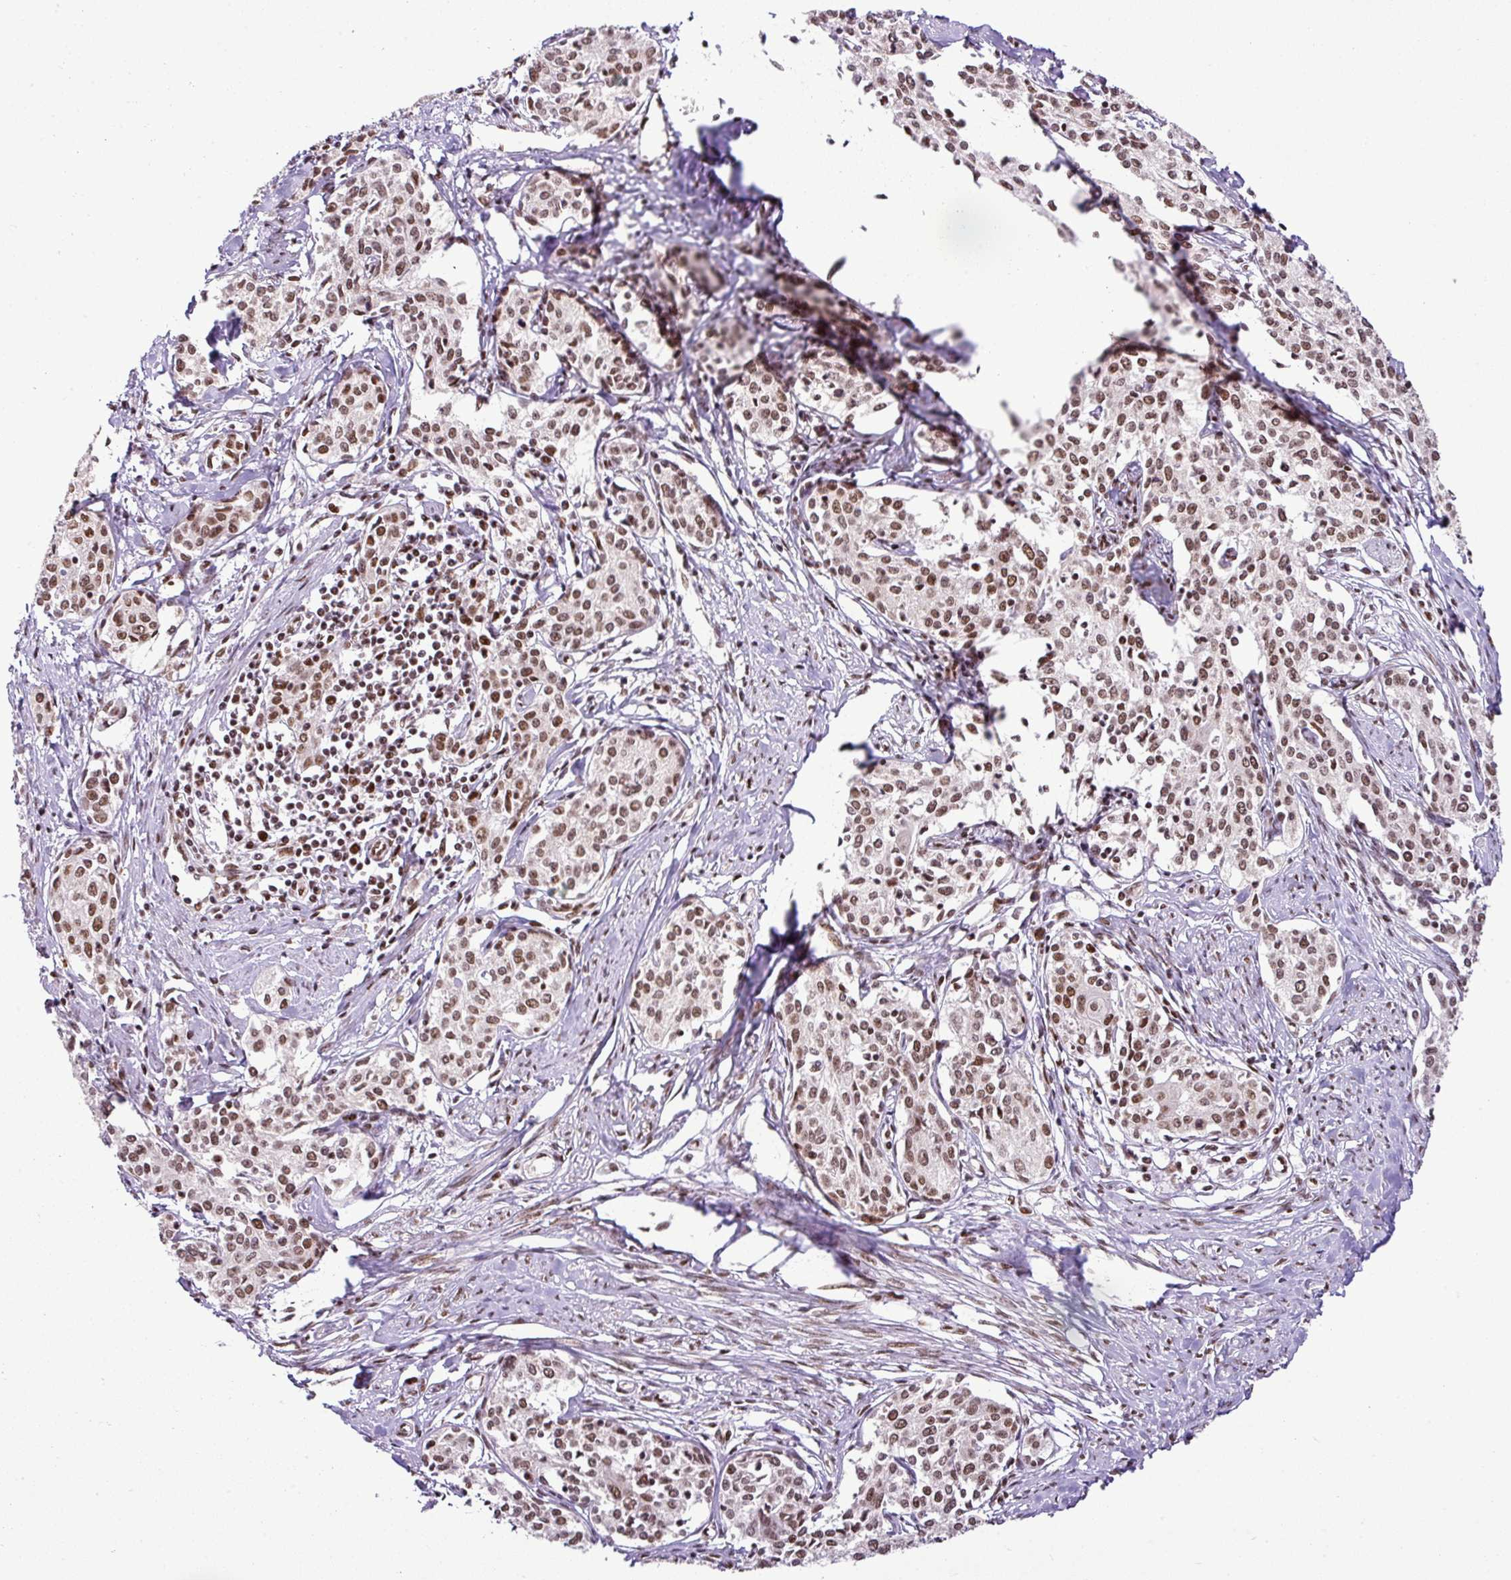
{"staining": {"intensity": "moderate", "quantity": ">75%", "location": "nuclear"}, "tissue": "cervical cancer", "cell_type": "Tumor cells", "image_type": "cancer", "snomed": [{"axis": "morphology", "description": "Squamous cell carcinoma, NOS"}, {"axis": "morphology", "description": "Adenocarcinoma, NOS"}, {"axis": "topography", "description": "Cervix"}], "caption": "This histopathology image shows squamous cell carcinoma (cervical) stained with immunohistochemistry (IHC) to label a protein in brown. The nuclear of tumor cells show moderate positivity for the protein. Nuclei are counter-stained blue.", "gene": "PGAP4", "patient": {"sex": "female", "age": 52}}